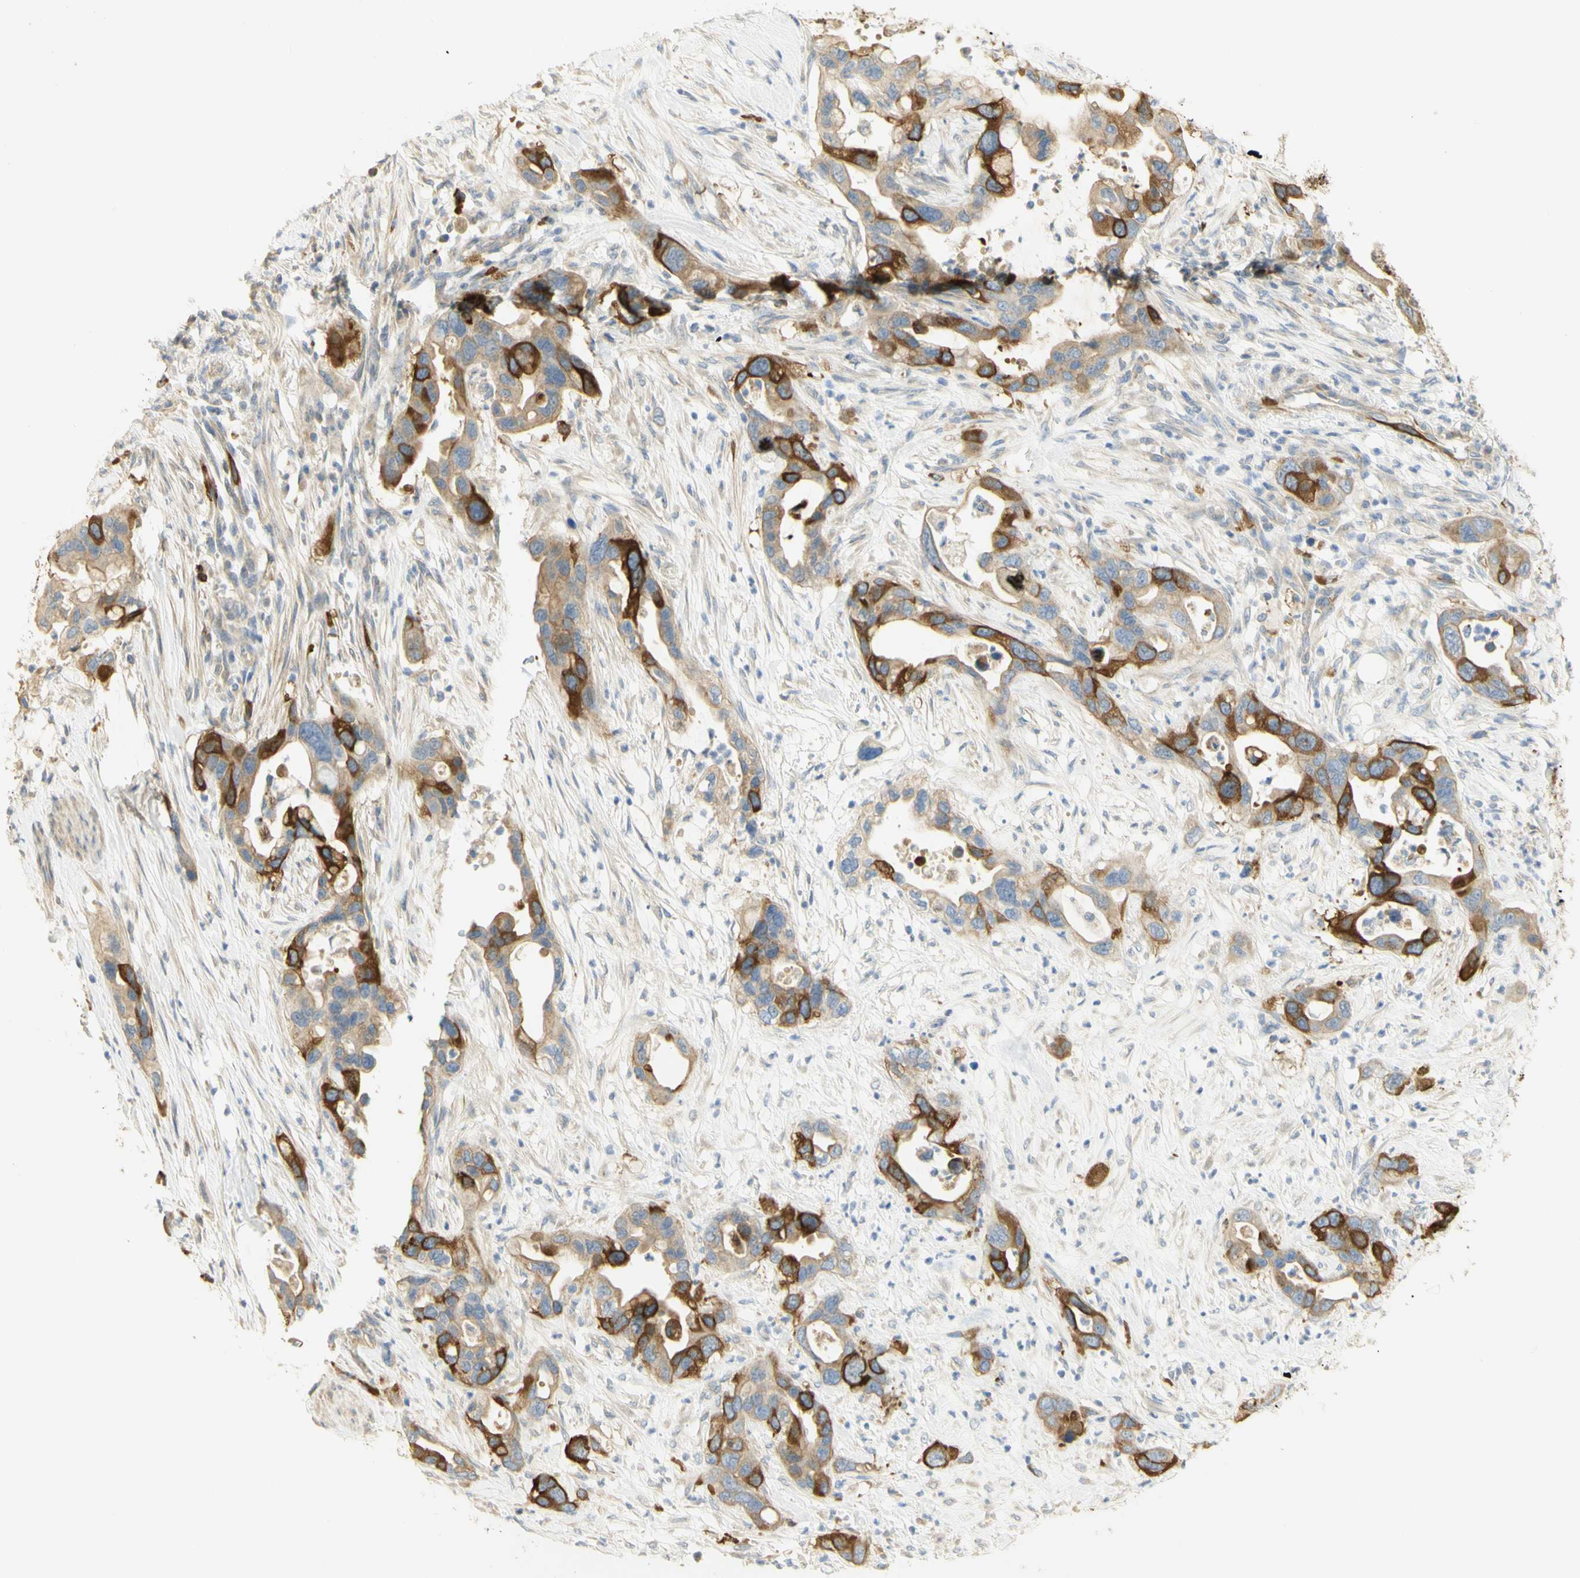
{"staining": {"intensity": "strong", "quantity": "25%-75%", "location": "cytoplasmic/membranous"}, "tissue": "pancreatic cancer", "cell_type": "Tumor cells", "image_type": "cancer", "snomed": [{"axis": "morphology", "description": "Adenocarcinoma, NOS"}, {"axis": "topography", "description": "Pancreas"}], "caption": "Tumor cells show high levels of strong cytoplasmic/membranous expression in approximately 25%-75% of cells in human adenocarcinoma (pancreatic).", "gene": "KIF11", "patient": {"sex": "female", "age": 71}}